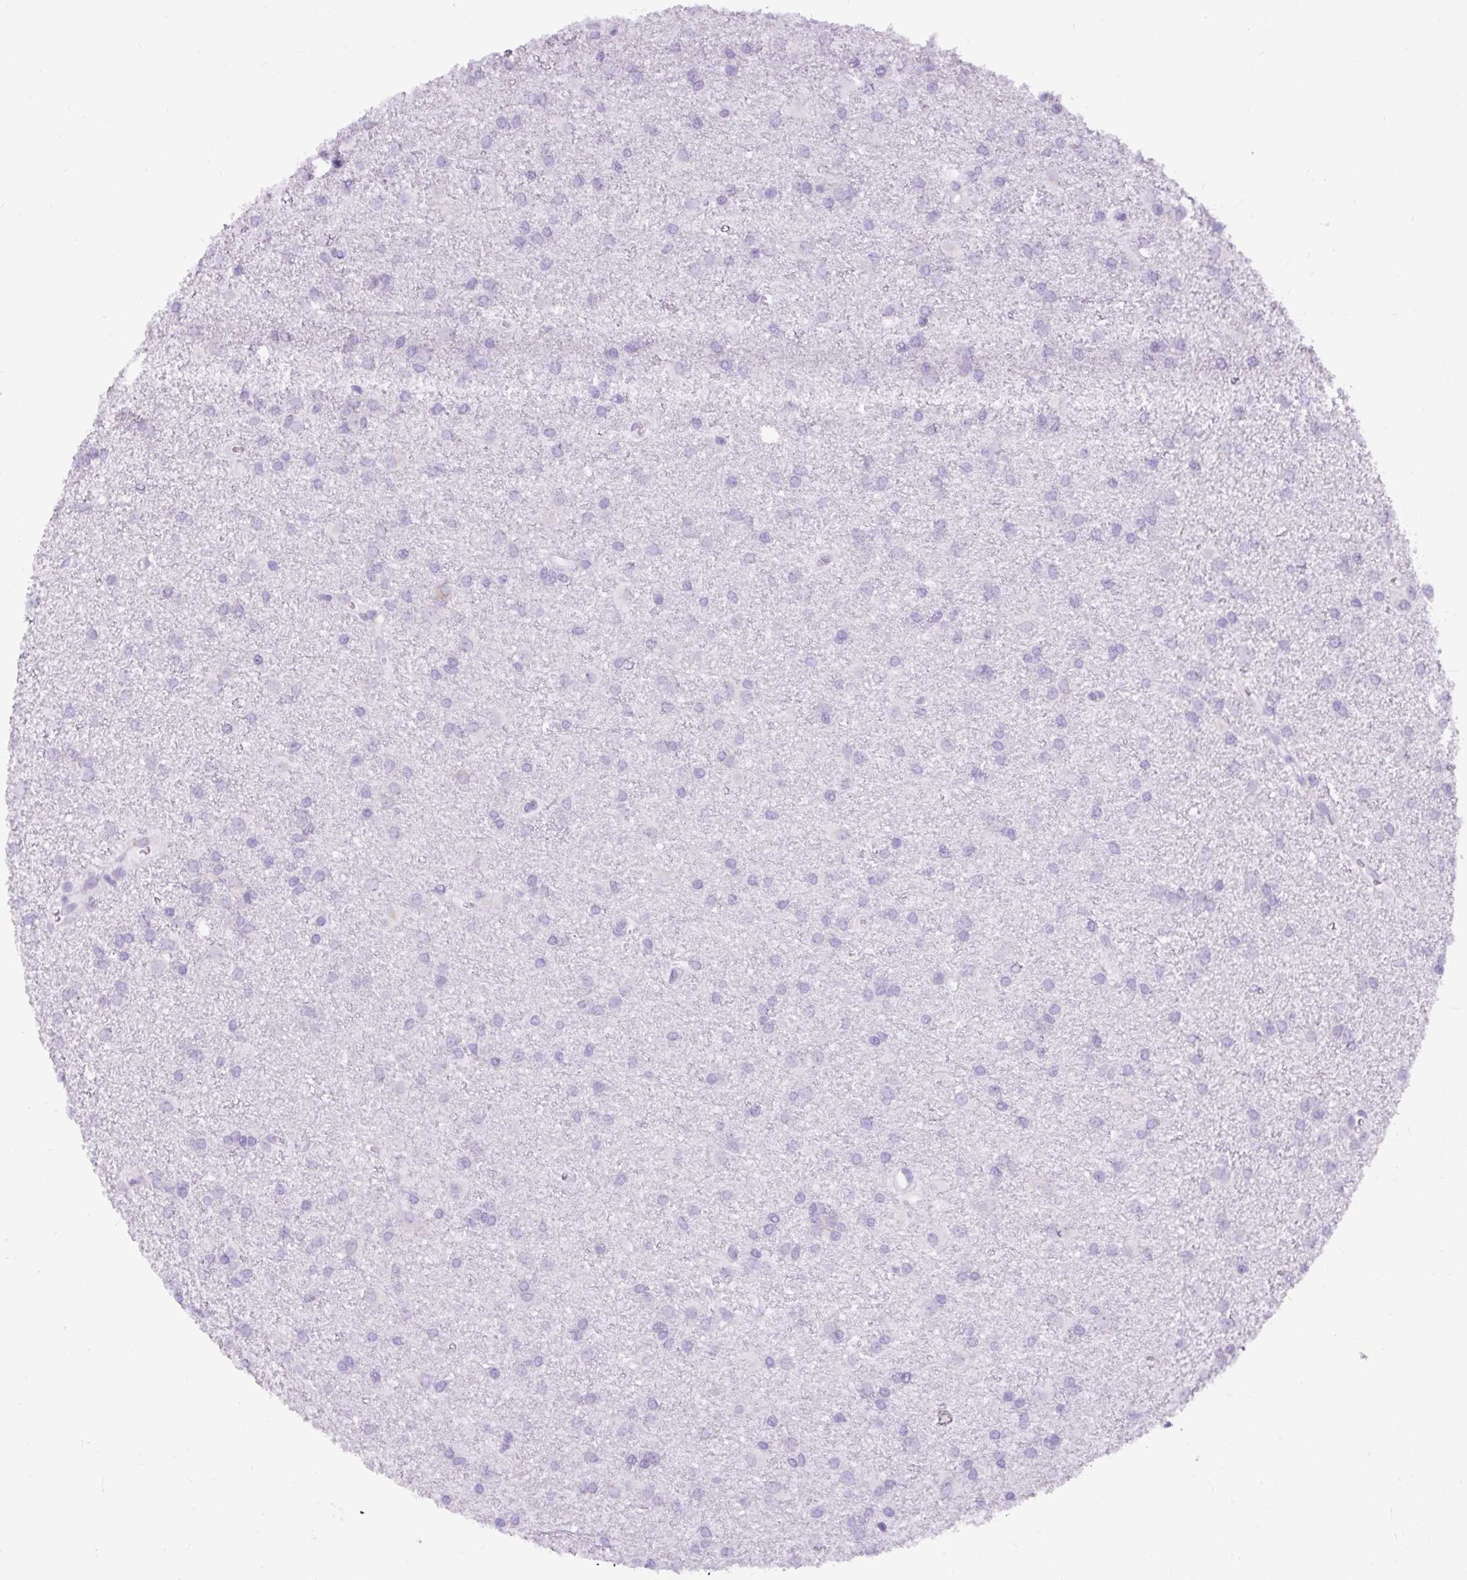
{"staining": {"intensity": "negative", "quantity": "none", "location": "none"}, "tissue": "glioma", "cell_type": "Tumor cells", "image_type": "cancer", "snomed": [{"axis": "morphology", "description": "Glioma, malignant, High grade"}, {"axis": "topography", "description": "Brain"}], "caption": "IHC micrograph of malignant high-grade glioma stained for a protein (brown), which reveals no positivity in tumor cells.", "gene": "DDOST", "patient": {"sex": "female", "age": 50}}